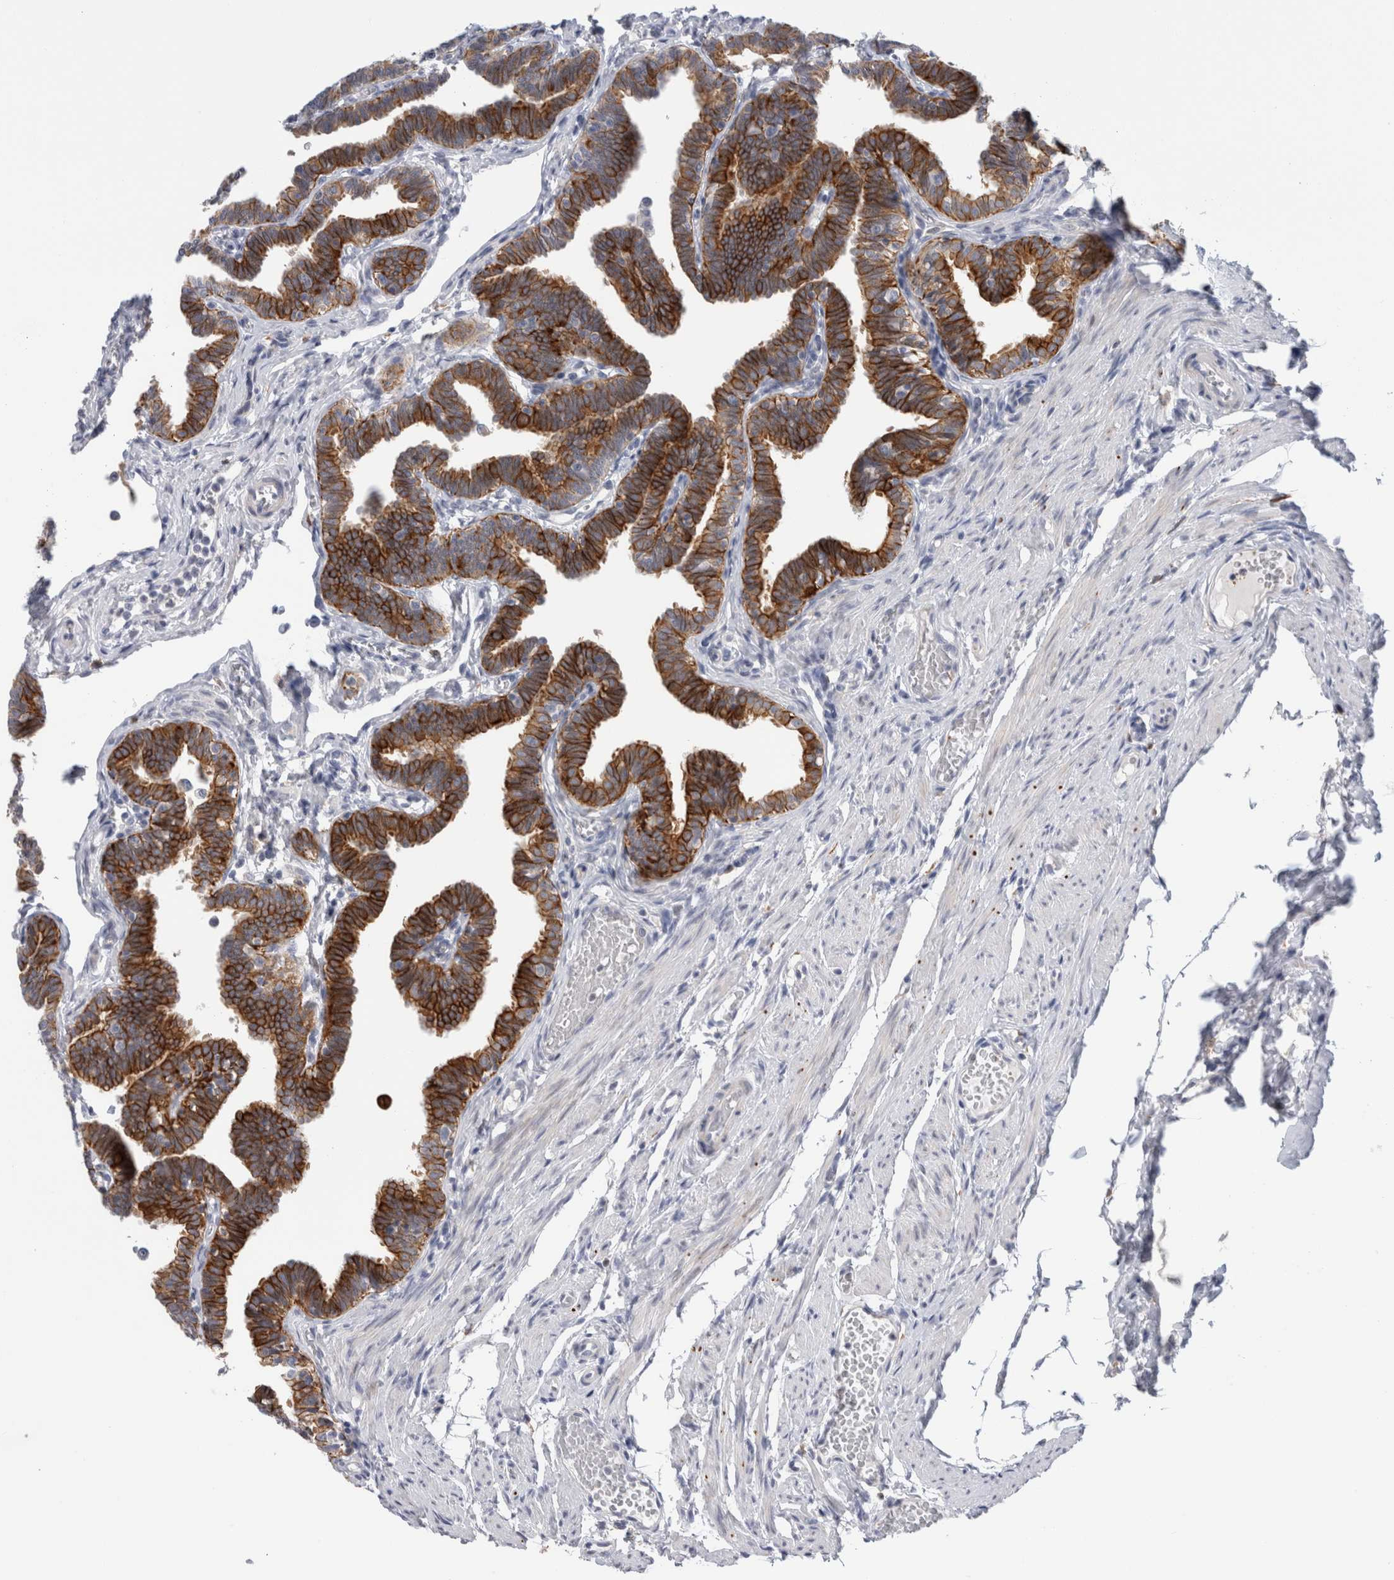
{"staining": {"intensity": "strong", "quantity": ">75%", "location": "cytoplasmic/membranous"}, "tissue": "fallopian tube", "cell_type": "Glandular cells", "image_type": "normal", "snomed": [{"axis": "morphology", "description": "Normal tissue, NOS"}, {"axis": "topography", "description": "Fallopian tube"}, {"axis": "topography", "description": "Ovary"}], "caption": "Fallopian tube was stained to show a protein in brown. There is high levels of strong cytoplasmic/membranous staining in approximately >75% of glandular cells. The staining is performed using DAB brown chromogen to label protein expression. The nuclei are counter-stained blue using hematoxylin.", "gene": "SLC20A2", "patient": {"sex": "female", "age": 23}}